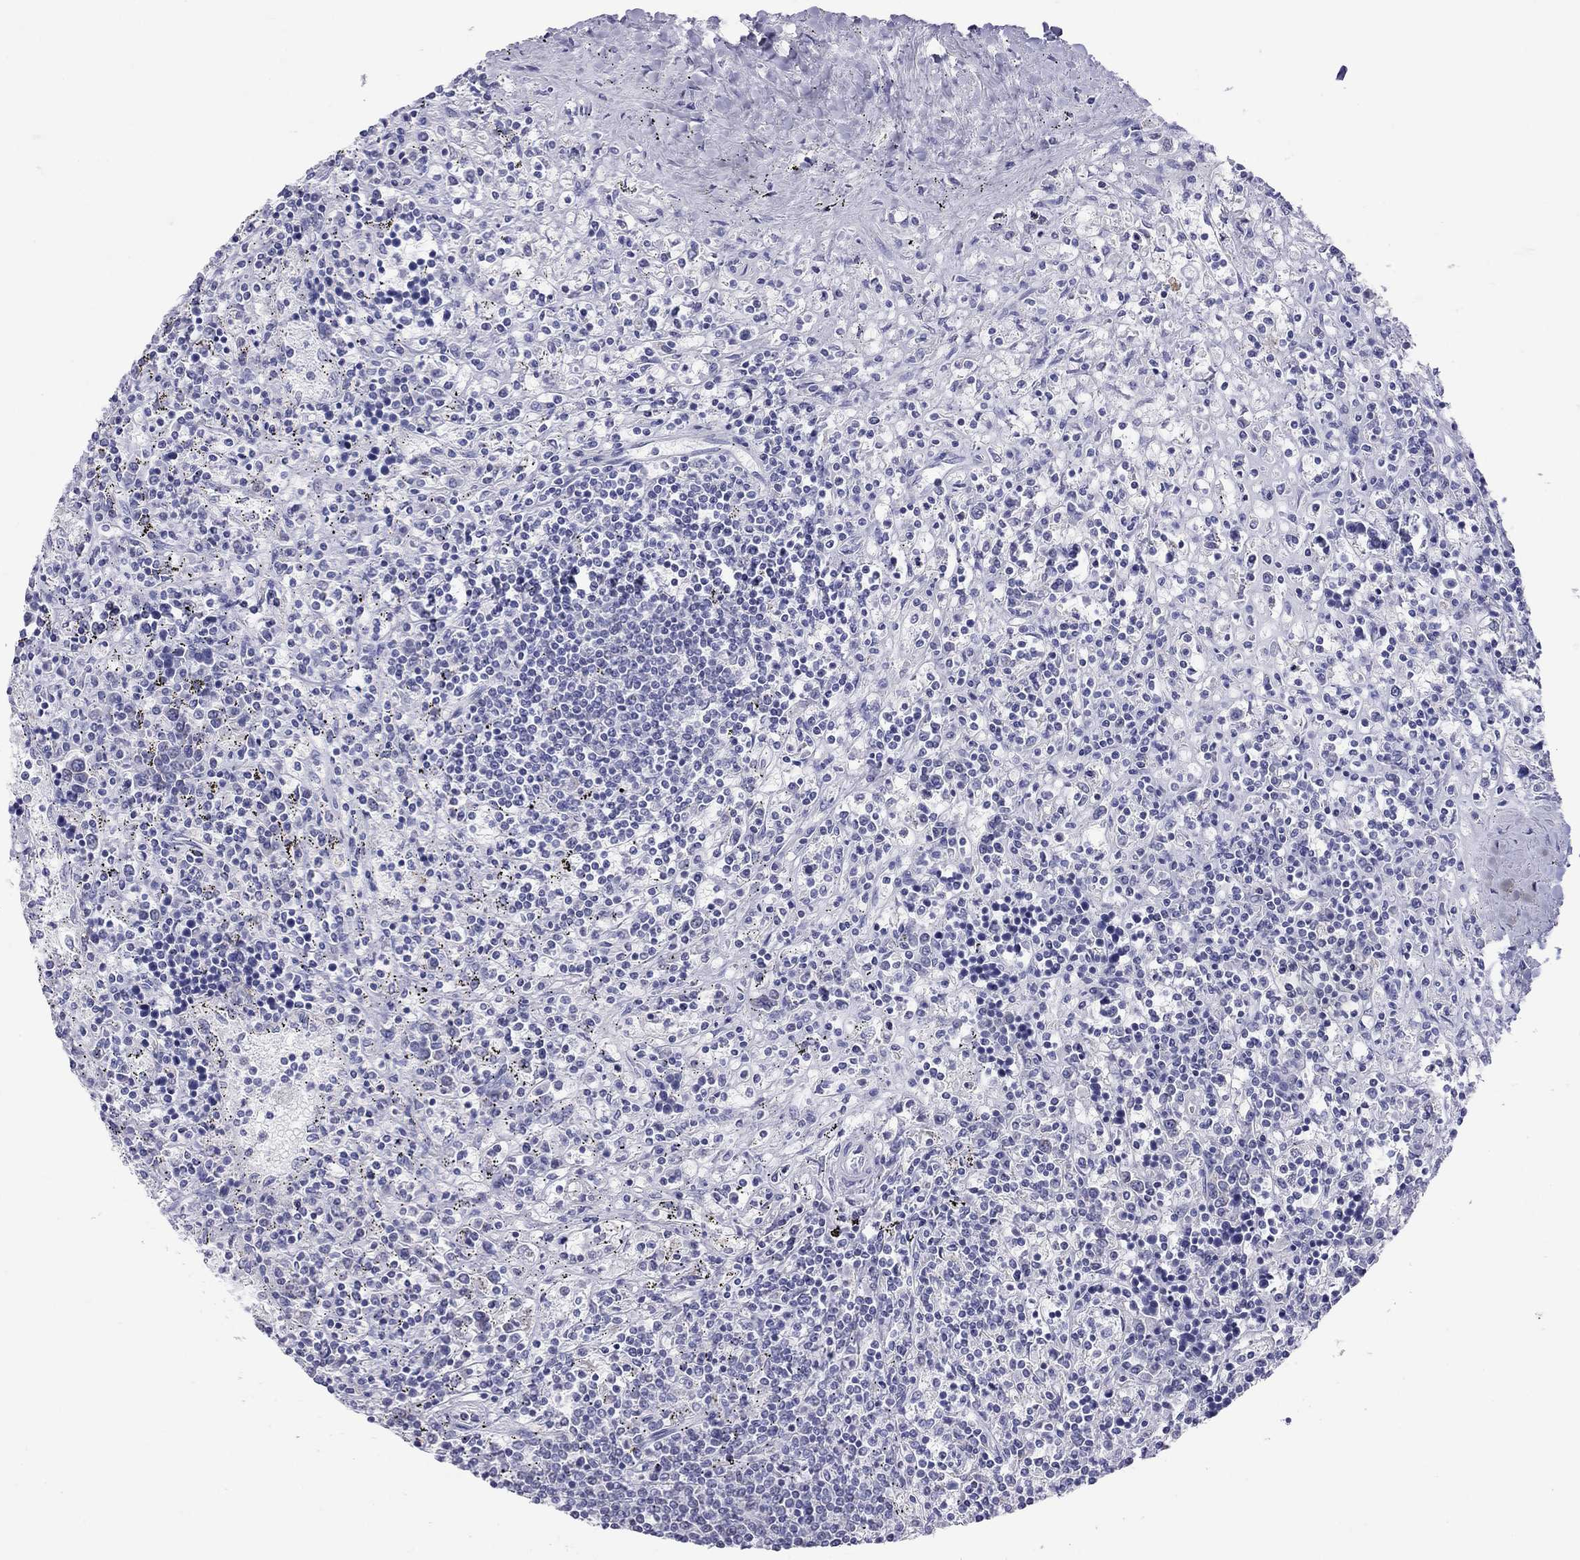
{"staining": {"intensity": "negative", "quantity": "none", "location": "none"}, "tissue": "lymphoma", "cell_type": "Tumor cells", "image_type": "cancer", "snomed": [{"axis": "morphology", "description": "Malignant lymphoma, non-Hodgkin's type, Low grade"}, {"axis": "topography", "description": "Spleen"}], "caption": "Tumor cells show no significant protein expression in lymphoma.", "gene": "DPY19L2", "patient": {"sex": "male", "age": 62}}